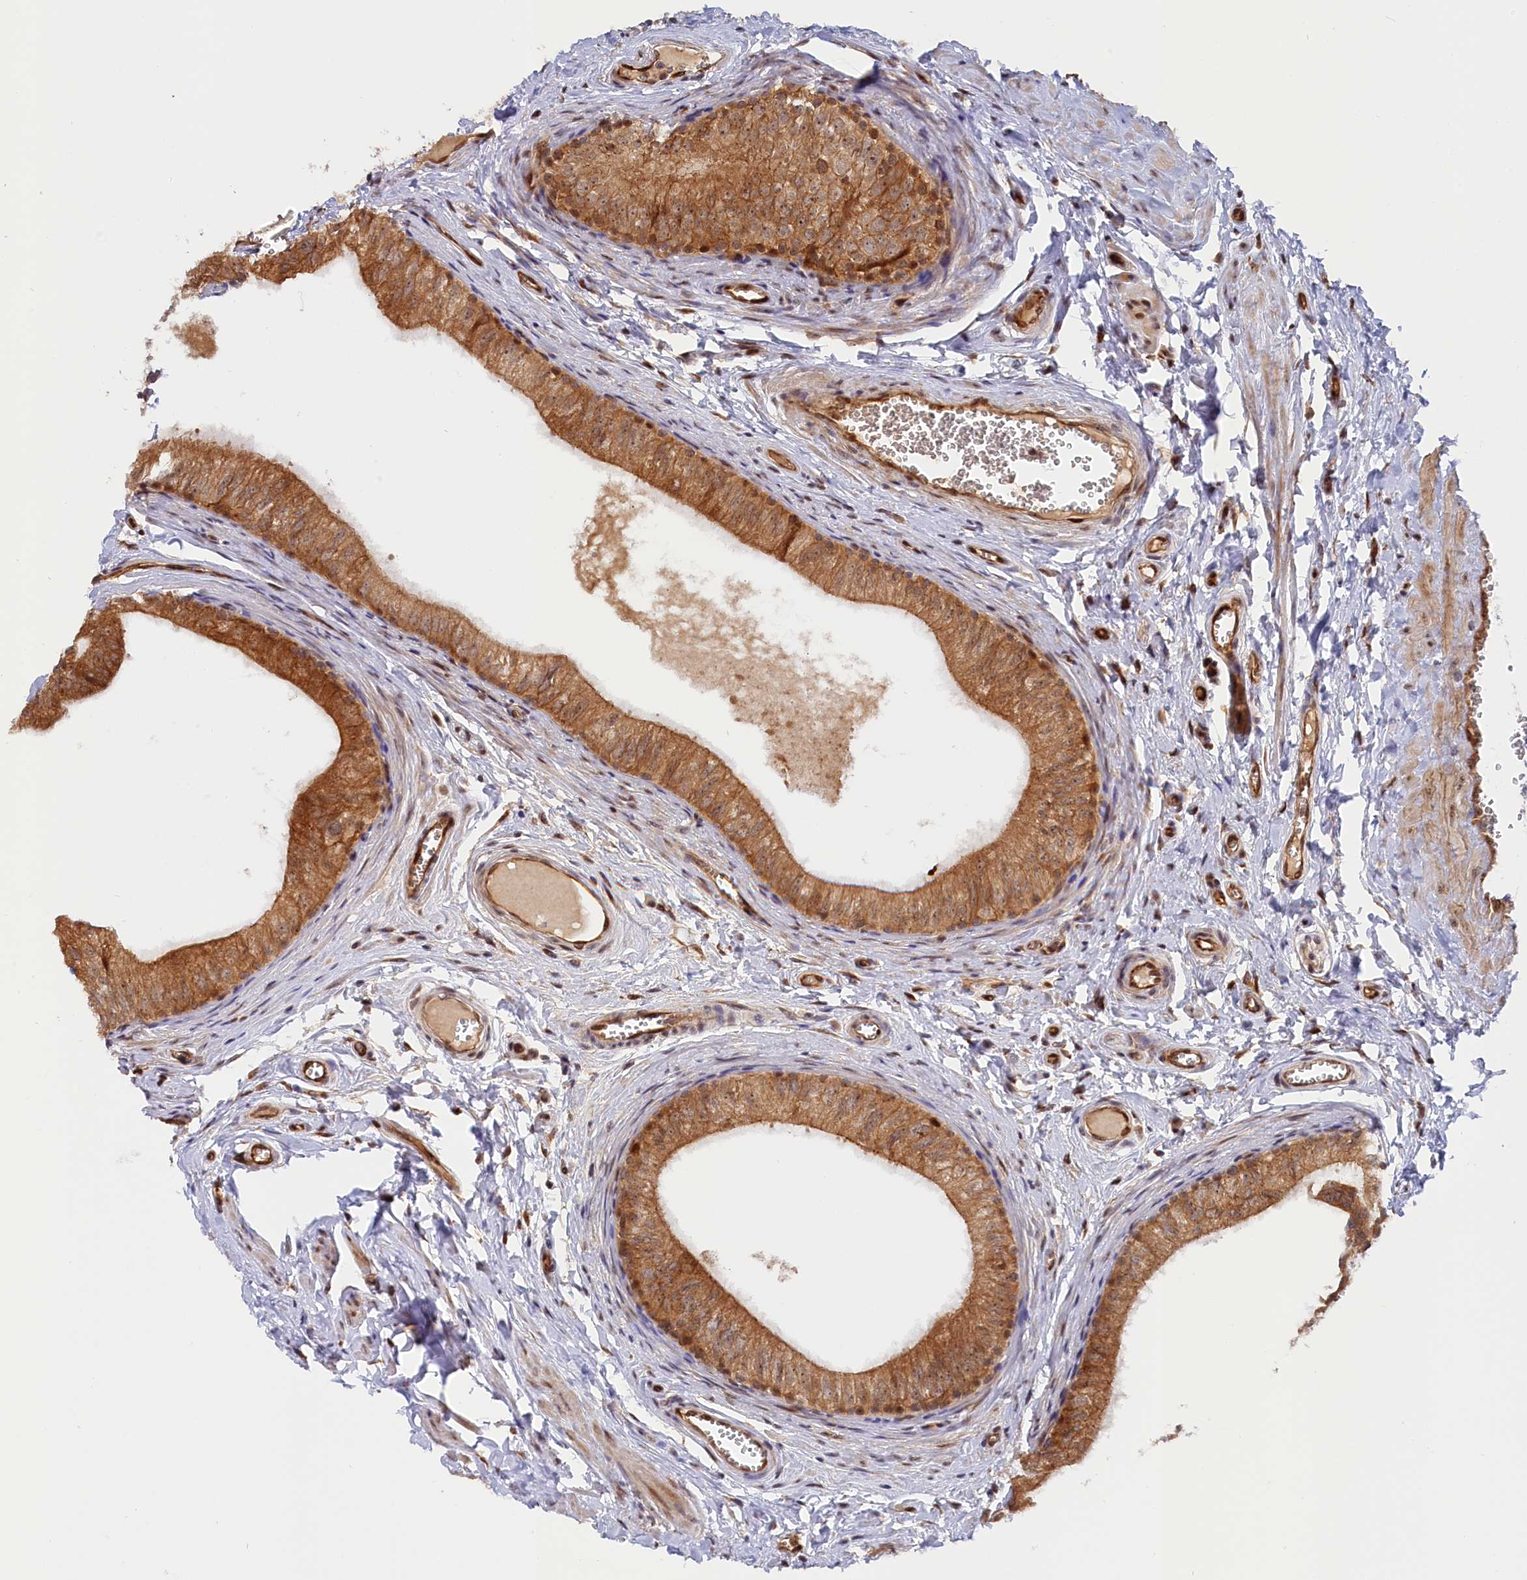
{"staining": {"intensity": "strong", "quantity": ">75%", "location": "cytoplasmic/membranous,nuclear"}, "tissue": "epididymis", "cell_type": "Glandular cells", "image_type": "normal", "snomed": [{"axis": "morphology", "description": "Normal tissue, NOS"}, {"axis": "topography", "description": "Epididymis"}], "caption": "About >75% of glandular cells in normal human epididymis reveal strong cytoplasmic/membranous,nuclear protein expression as visualized by brown immunohistochemical staining.", "gene": "ANKRD24", "patient": {"sex": "male", "age": 42}}